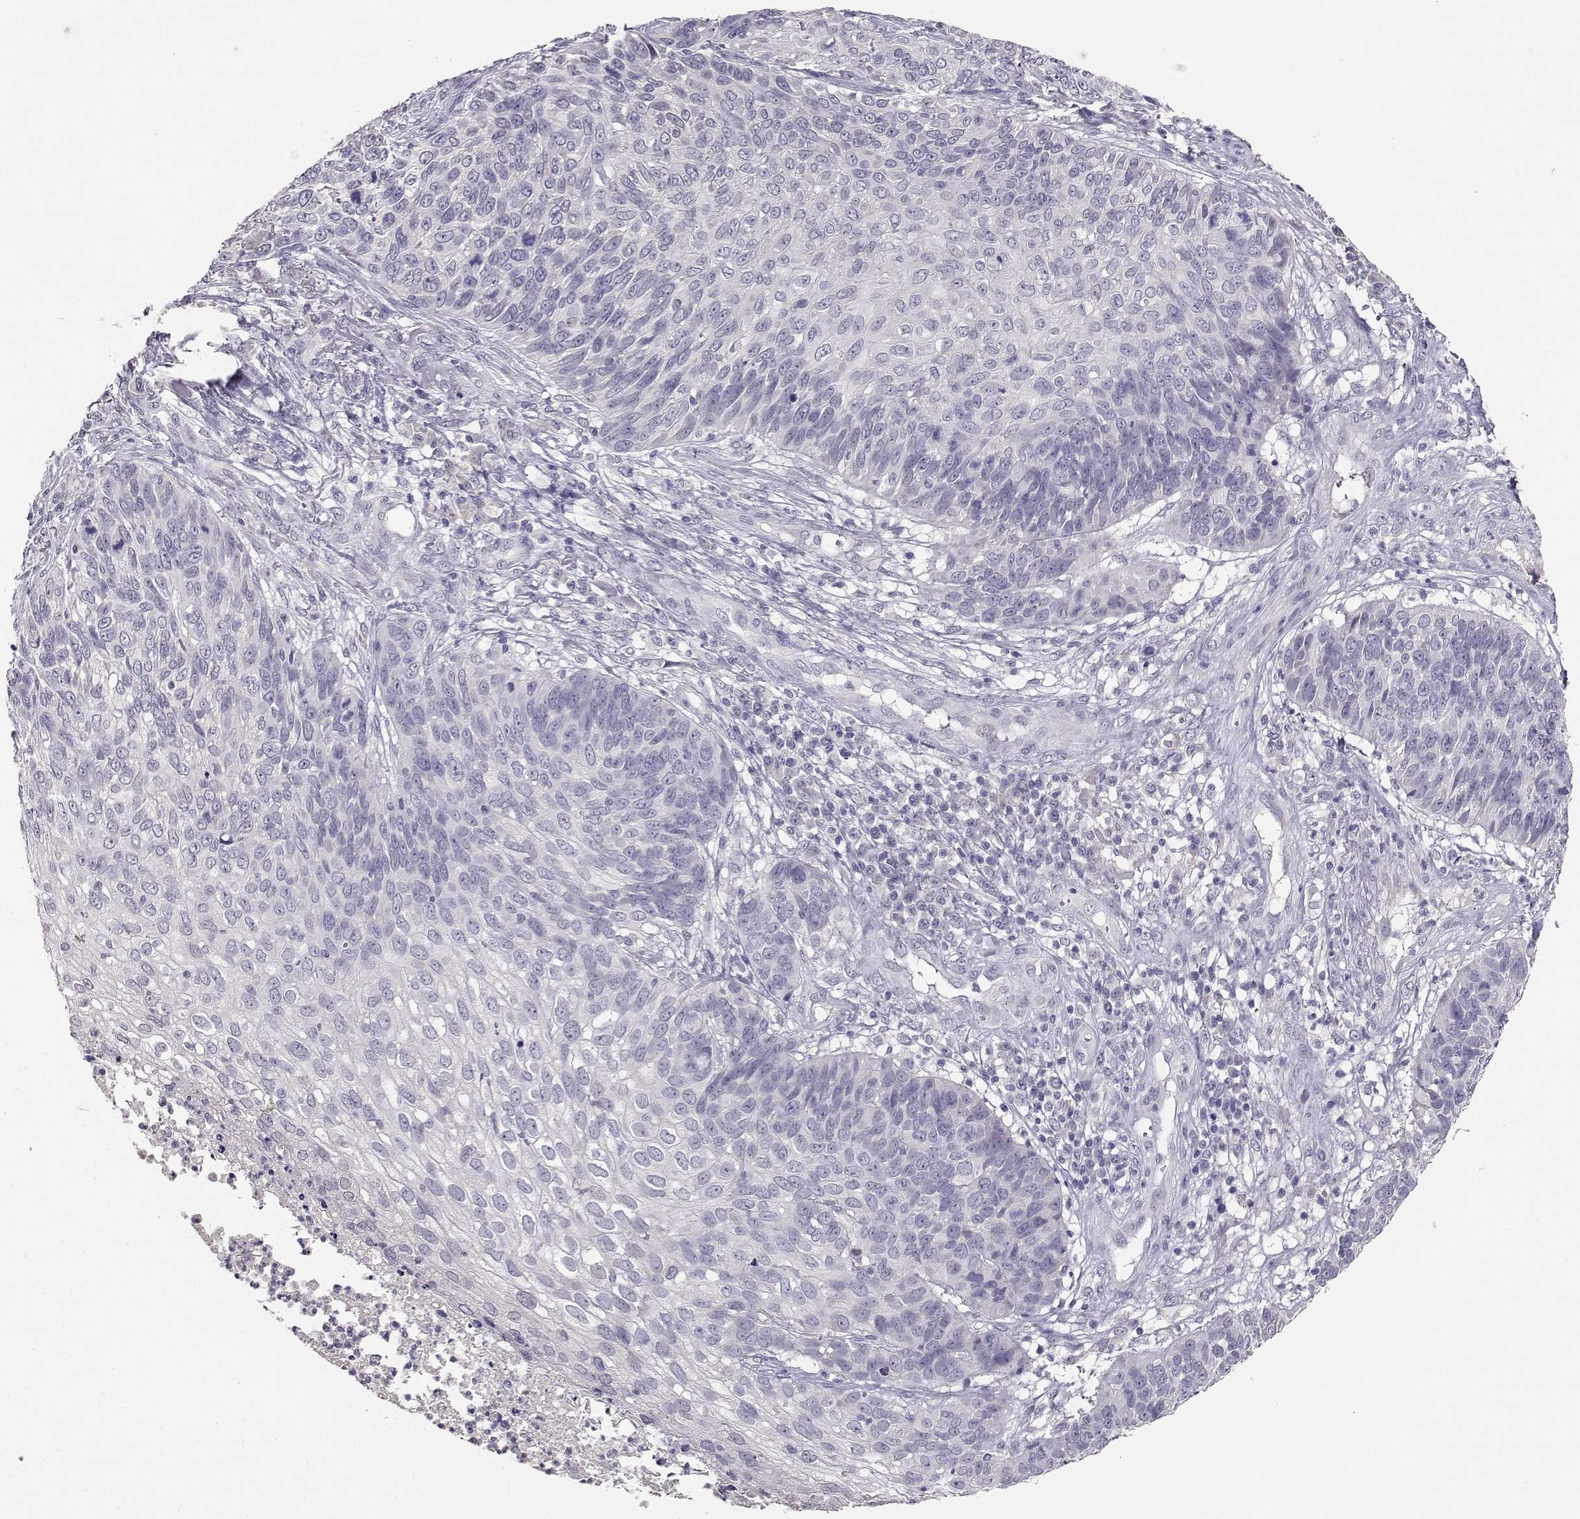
{"staining": {"intensity": "negative", "quantity": "none", "location": "none"}, "tissue": "skin cancer", "cell_type": "Tumor cells", "image_type": "cancer", "snomed": [{"axis": "morphology", "description": "Squamous cell carcinoma, NOS"}, {"axis": "topography", "description": "Skin"}], "caption": "IHC photomicrograph of neoplastic tissue: skin cancer stained with DAB (3,3'-diaminobenzidine) reveals no significant protein expression in tumor cells.", "gene": "RHOXF2", "patient": {"sex": "male", "age": 92}}